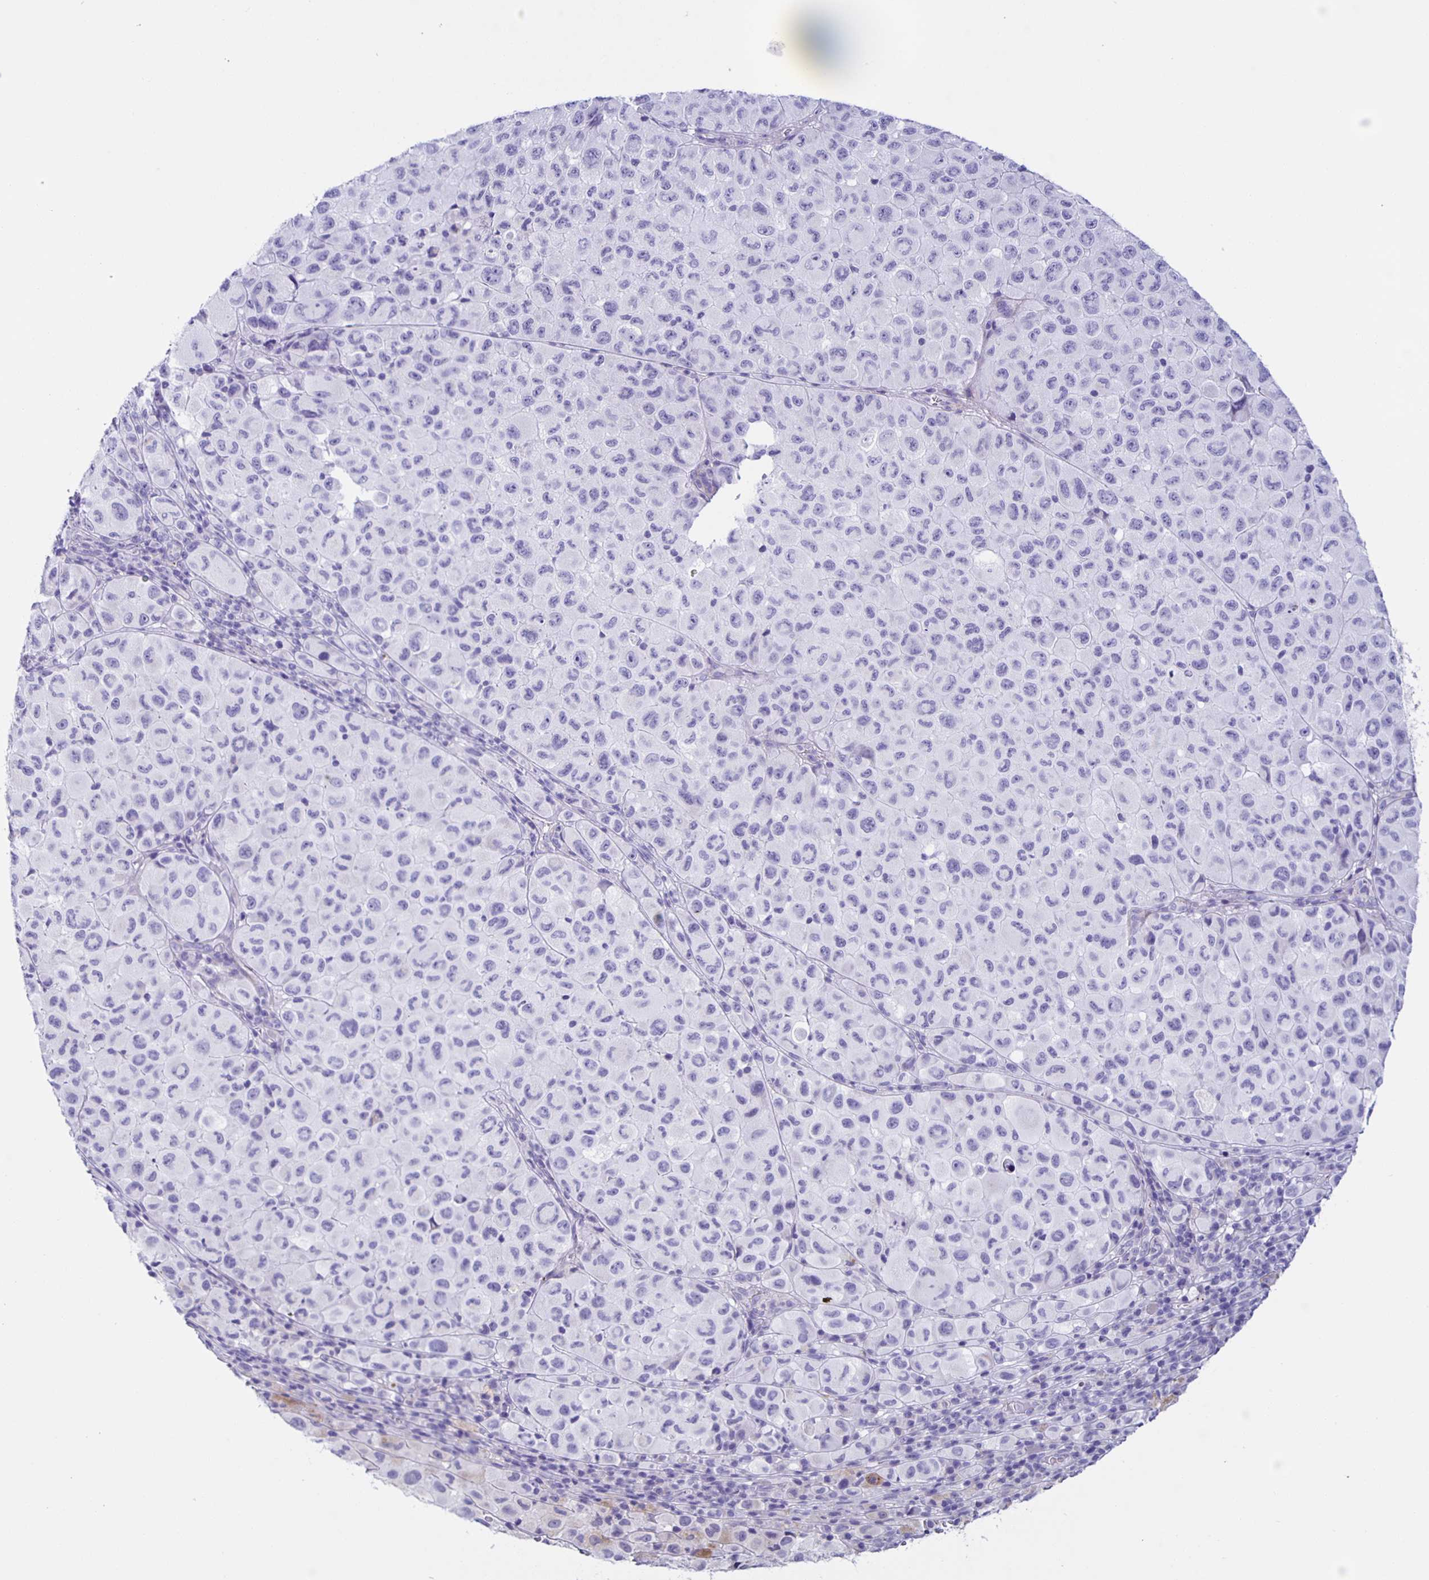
{"staining": {"intensity": "negative", "quantity": "none", "location": "none"}, "tissue": "melanoma", "cell_type": "Tumor cells", "image_type": "cancer", "snomed": [{"axis": "morphology", "description": "Malignant melanoma, NOS"}, {"axis": "topography", "description": "Skin"}], "caption": "Histopathology image shows no protein staining in tumor cells of melanoma tissue. (DAB IHC visualized using brightfield microscopy, high magnification).", "gene": "AQP6", "patient": {"sex": "male", "age": 93}}